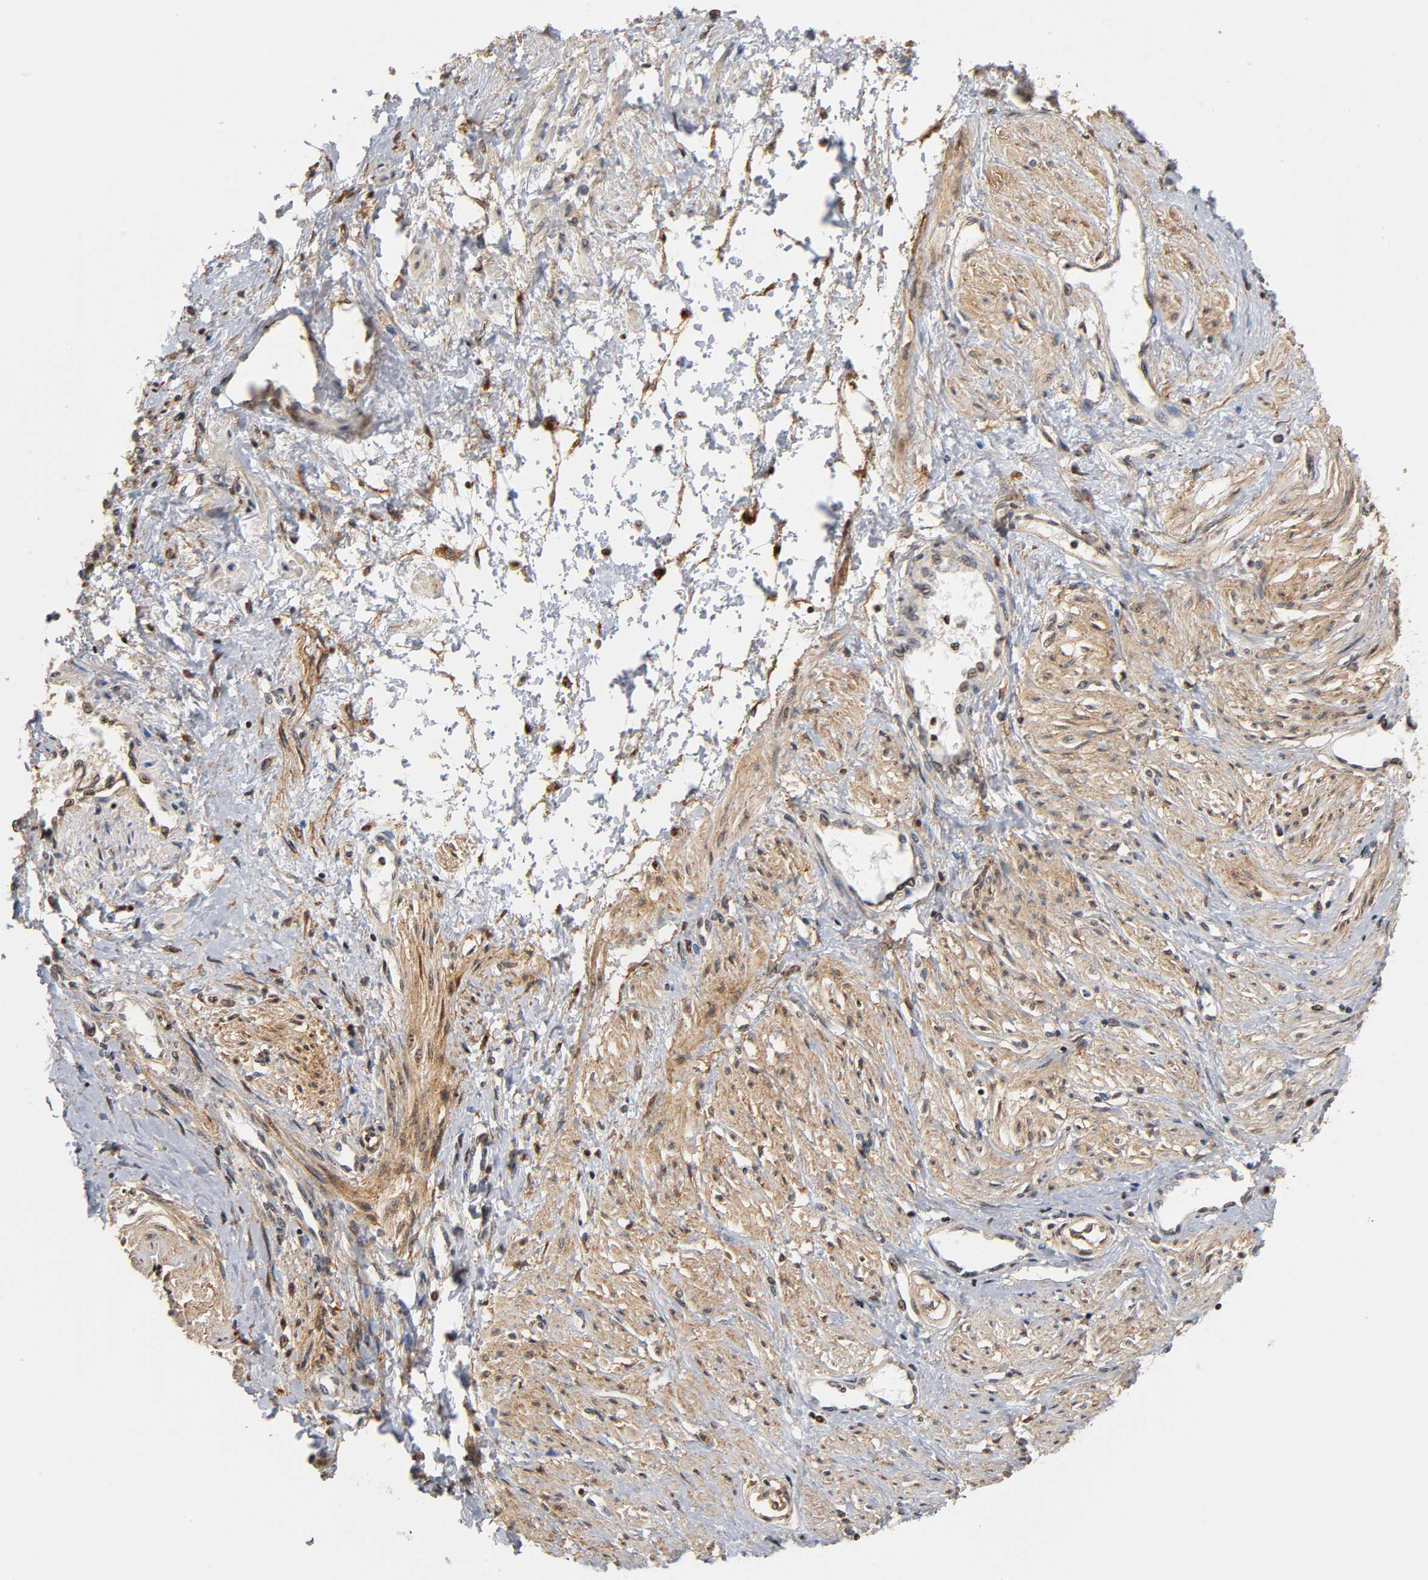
{"staining": {"intensity": "weak", "quantity": "25%-75%", "location": "cytoplasmic/membranous"}, "tissue": "smooth muscle", "cell_type": "Smooth muscle cells", "image_type": "normal", "snomed": [{"axis": "morphology", "description": "Normal tissue, NOS"}, {"axis": "topography", "description": "Smooth muscle"}, {"axis": "topography", "description": "Uterus"}], "caption": "Smooth muscle cells display low levels of weak cytoplasmic/membranous staining in approximately 25%-75% of cells in normal human smooth muscle.", "gene": "ITGAV", "patient": {"sex": "female", "age": 39}}